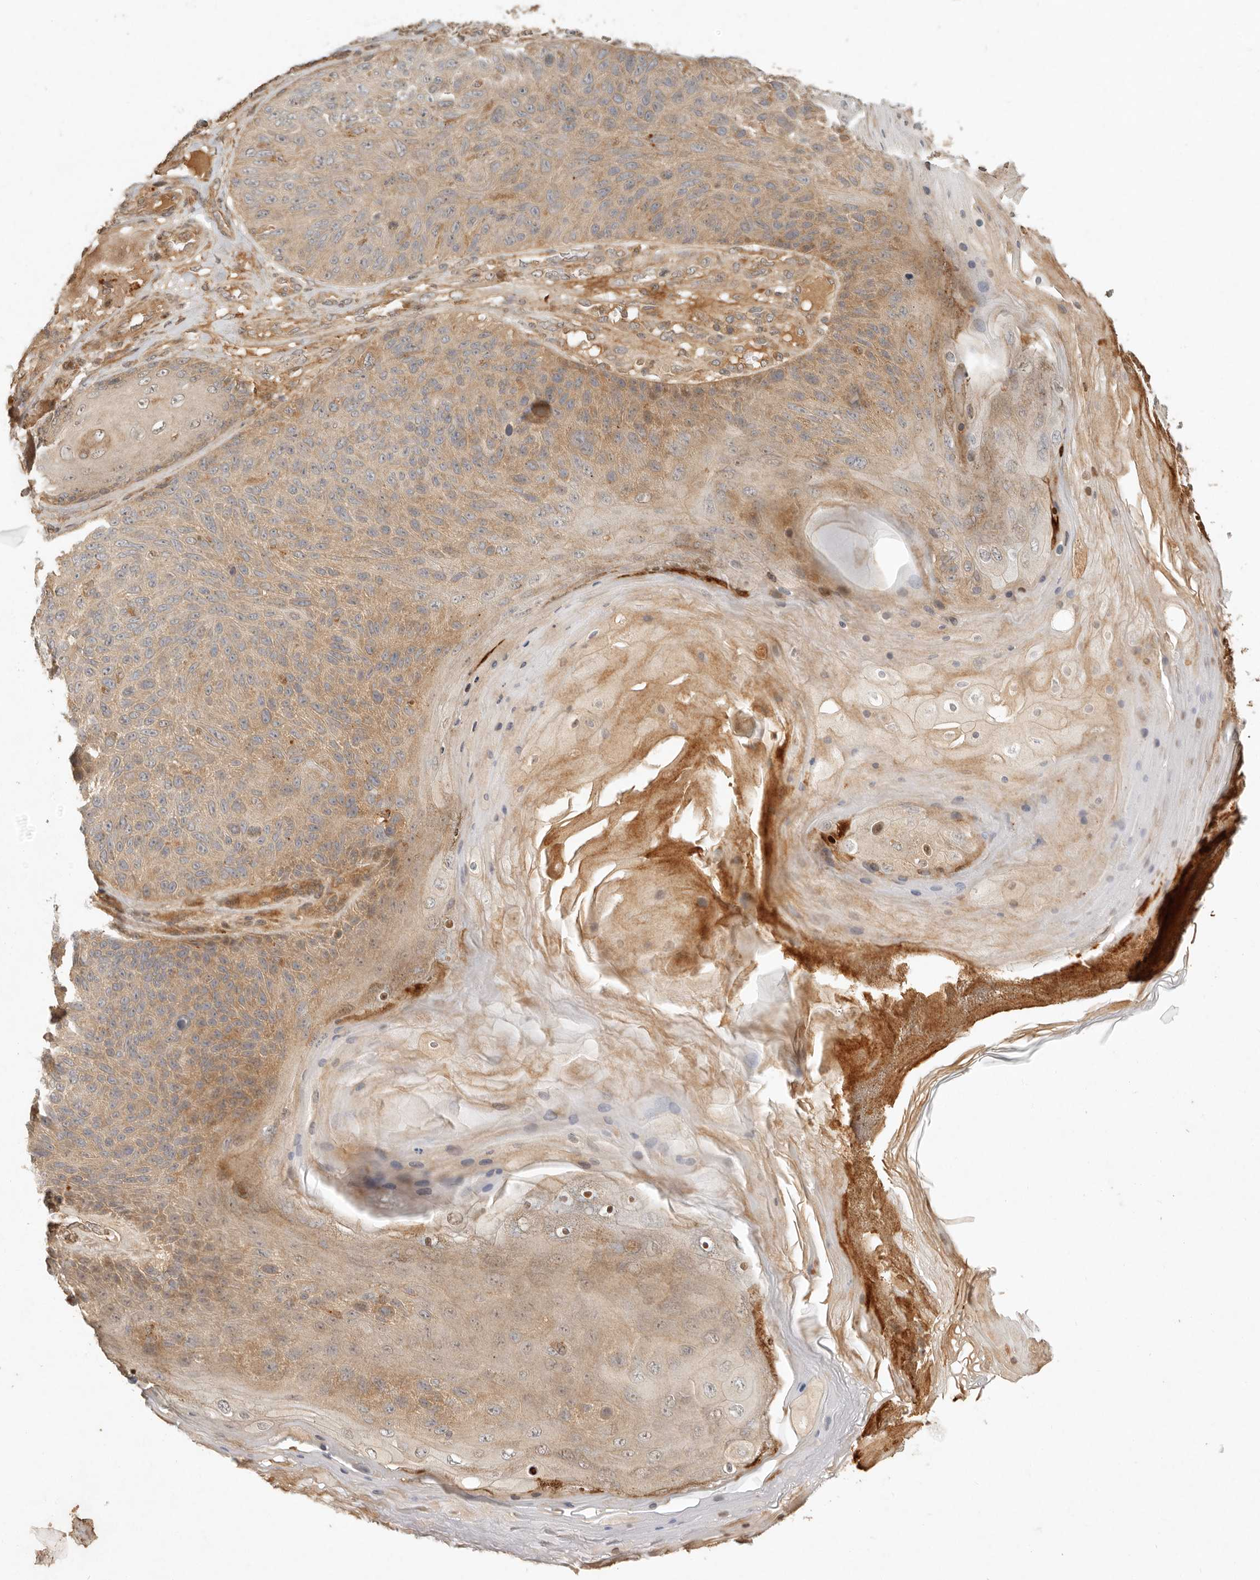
{"staining": {"intensity": "moderate", "quantity": "<25%", "location": "cytoplasmic/membranous"}, "tissue": "skin cancer", "cell_type": "Tumor cells", "image_type": "cancer", "snomed": [{"axis": "morphology", "description": "Squamous cell carcinoma, NOS"}, {"axis": "topography", "description": "Skin"}], "caption": "Skin cancer stained with DAB (3,3'-diaminobenzidine) immunohistochemistry (IHC) shows low levels of moderate cytoplasmic/membranous staining in about <25% of tumor cells.", "gene": "ANKRD61", "patient": {"sex": "female", "age": 88}}